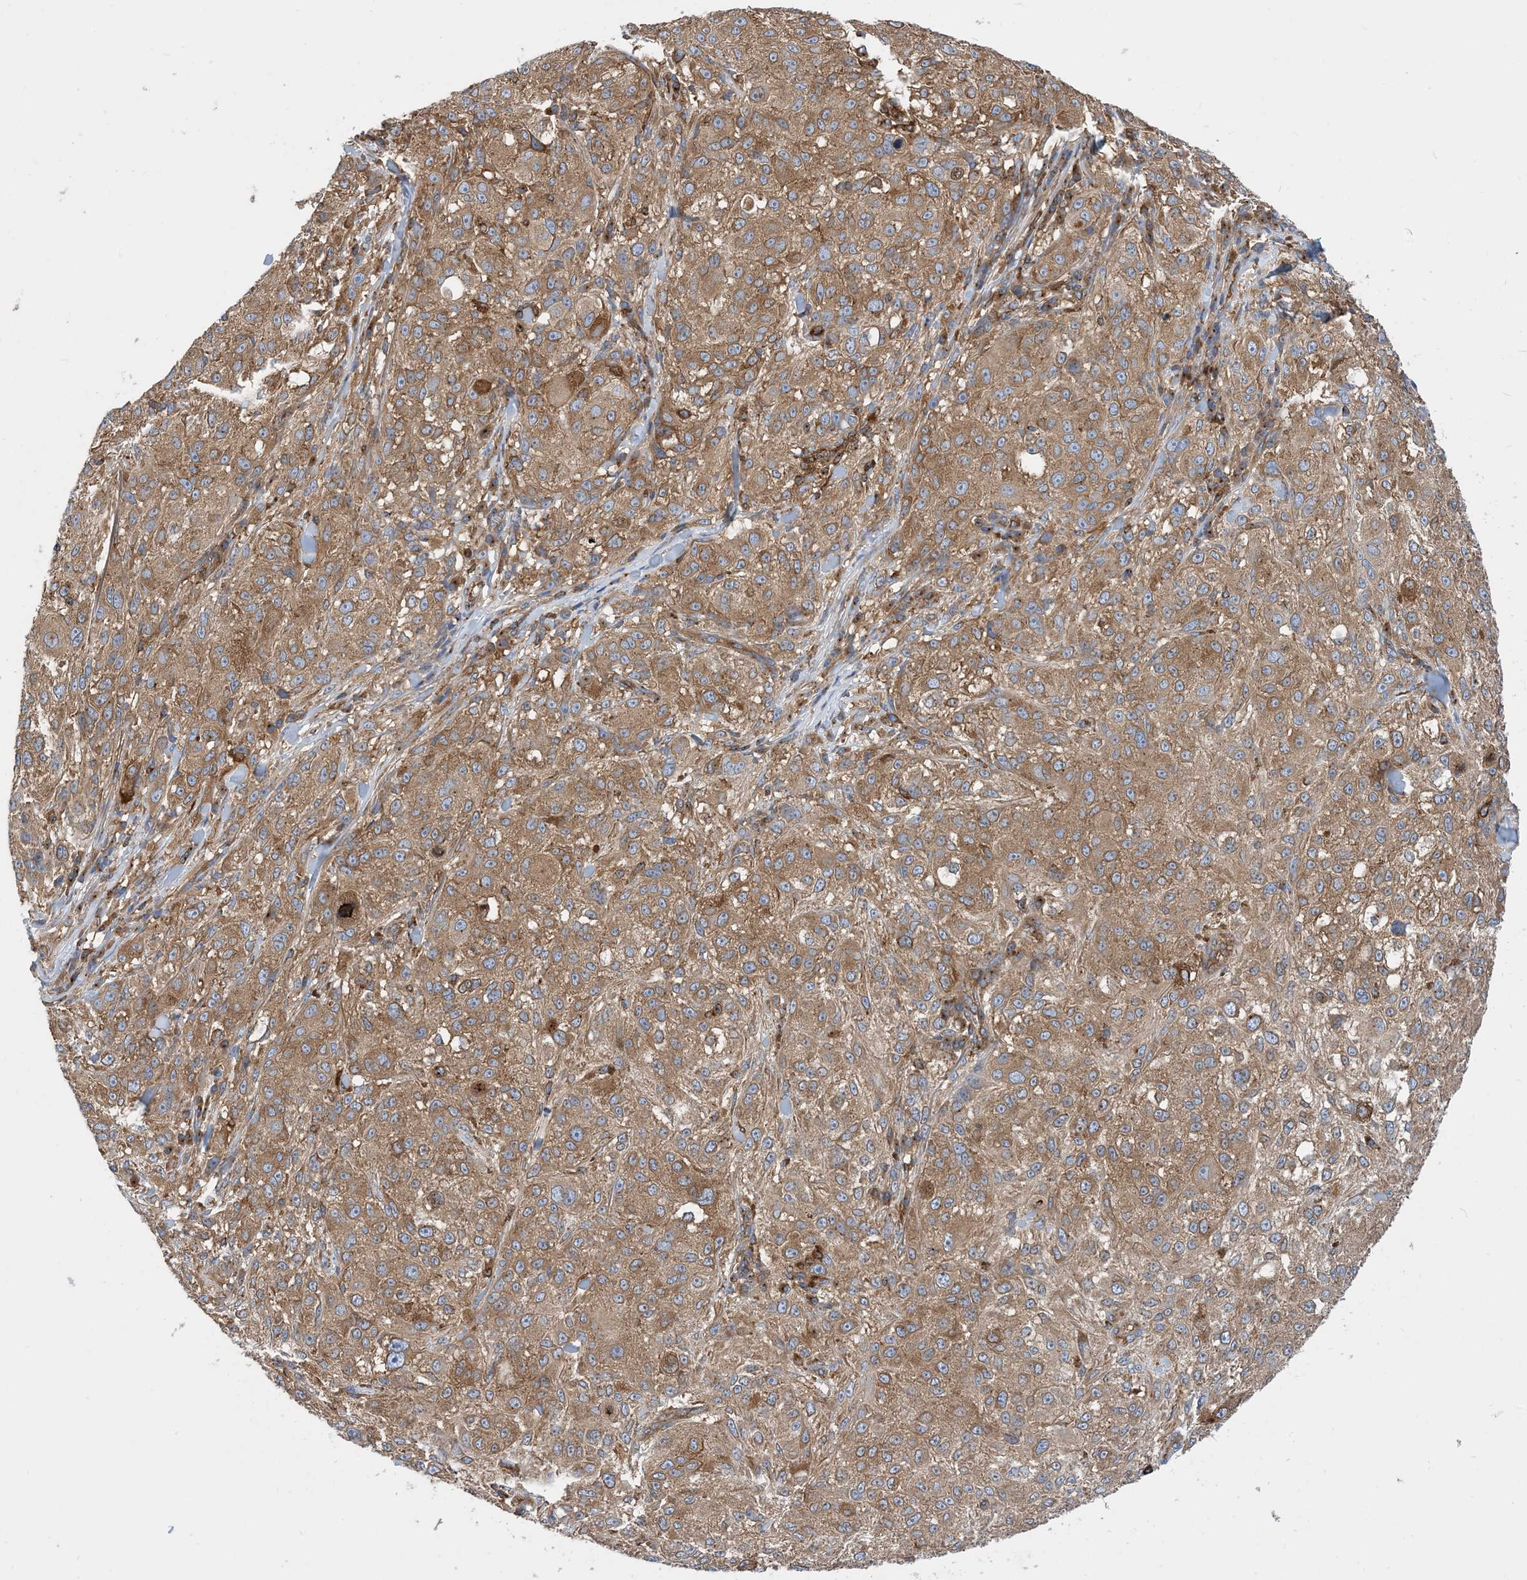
{"staining": {"intensity": "moderate", "quantity": ">75%", "location": "cytoplasmic/membranous"}, "tissue": "melanoma", "cell_type": "Tumor cells", "image_type": "cancer", "snomed": [{"axis": "morphology", "description": "Necrosis, NOS"}, {"axis": "morphology", "description": "Malignant melanoma, NOS"}, {"axis": "topography", "description": "Skin"}], "caption": "An immunohistochemistry (IHC) photomicrograph of neoplastic tissue is shown. Protein staining in brown labels moderate cytoplasmic/membranous positivity in malignant melanoma within tumor cells.", "gene": "DYNC1LI1", "patient": {"sex": "female", "age": 87}}